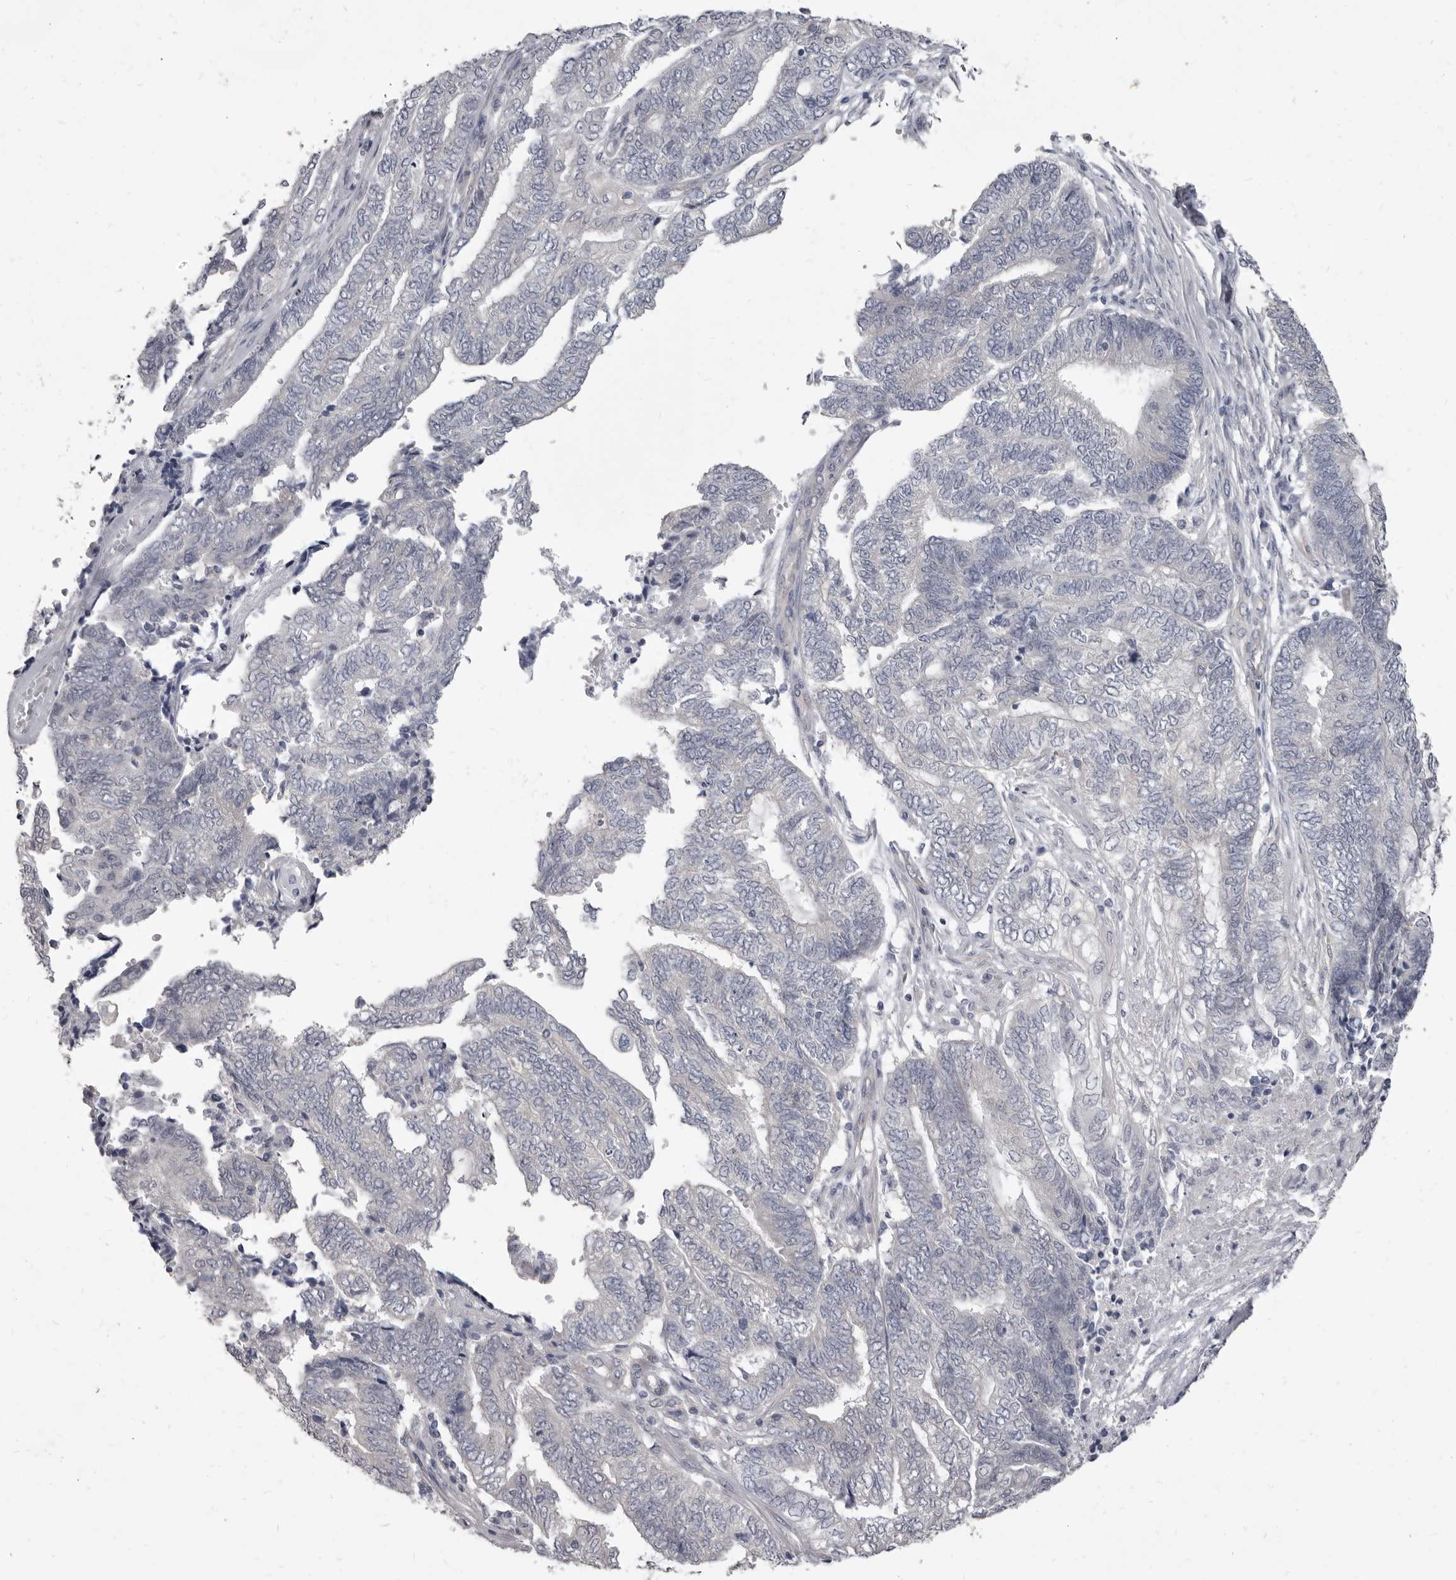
{"staining": {"intensity": "negative", "quantity": "none", "location": "none"}, "tissue": "endometrial cancer", "cell_type": "Tumor cells", "image_type": "cancer", "snomed": [{"axis": "morphology", "description": "Adenocarcinoma, NOS"}, {"axis": "topography", "description": "Uterus"}, {"axis": "topography", "description": "Endometrium"}], "caption": "Immunohistochemistry micrograph of human endometrial adenocarcinoma stained for a protein (brown), which displays no positivity in tumor cells.", "gene": "GSK3B", "patient": {"sex": "female", "age": 70}}